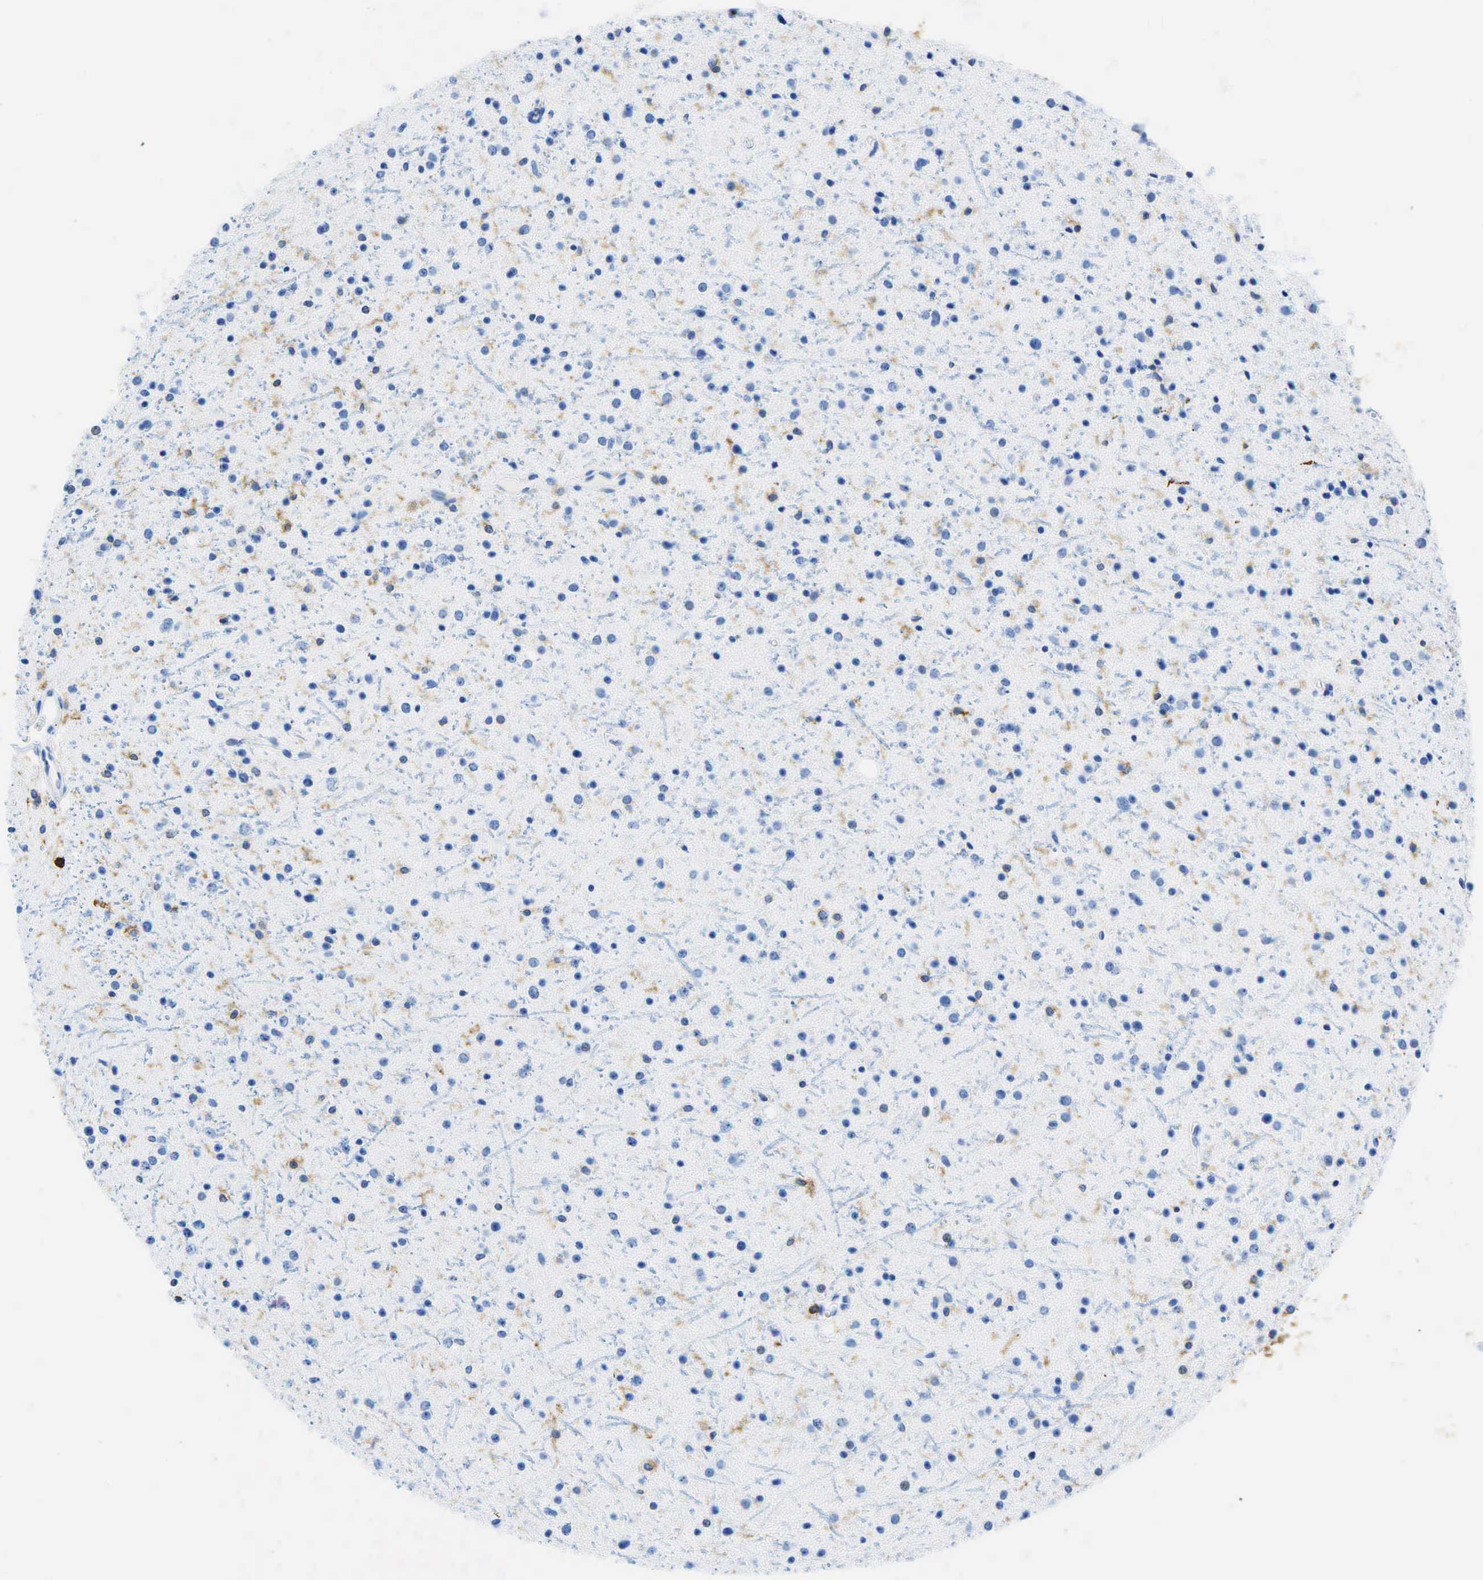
{"staining": {"intensity": "negative", "quantity": "none", "location": "none"}, "tissue": "glioma", "cell_type": "Tumor cells", "image_type": "cancer", "snomed": [{"axis": "morphology", "description": "Glioma, malignant, Low grade"}, {"axis": "topography", "description": "Brain"}], "caption": "This is a photomicrograph of immunohistochemistry staining of glioma, which shows no expression in tumor cells. (Brightfield microscopy of DAB immunohistochemistry at high magnification).", "gene": "PTPRC", "patient": {"sex": "female", "age": 46}}